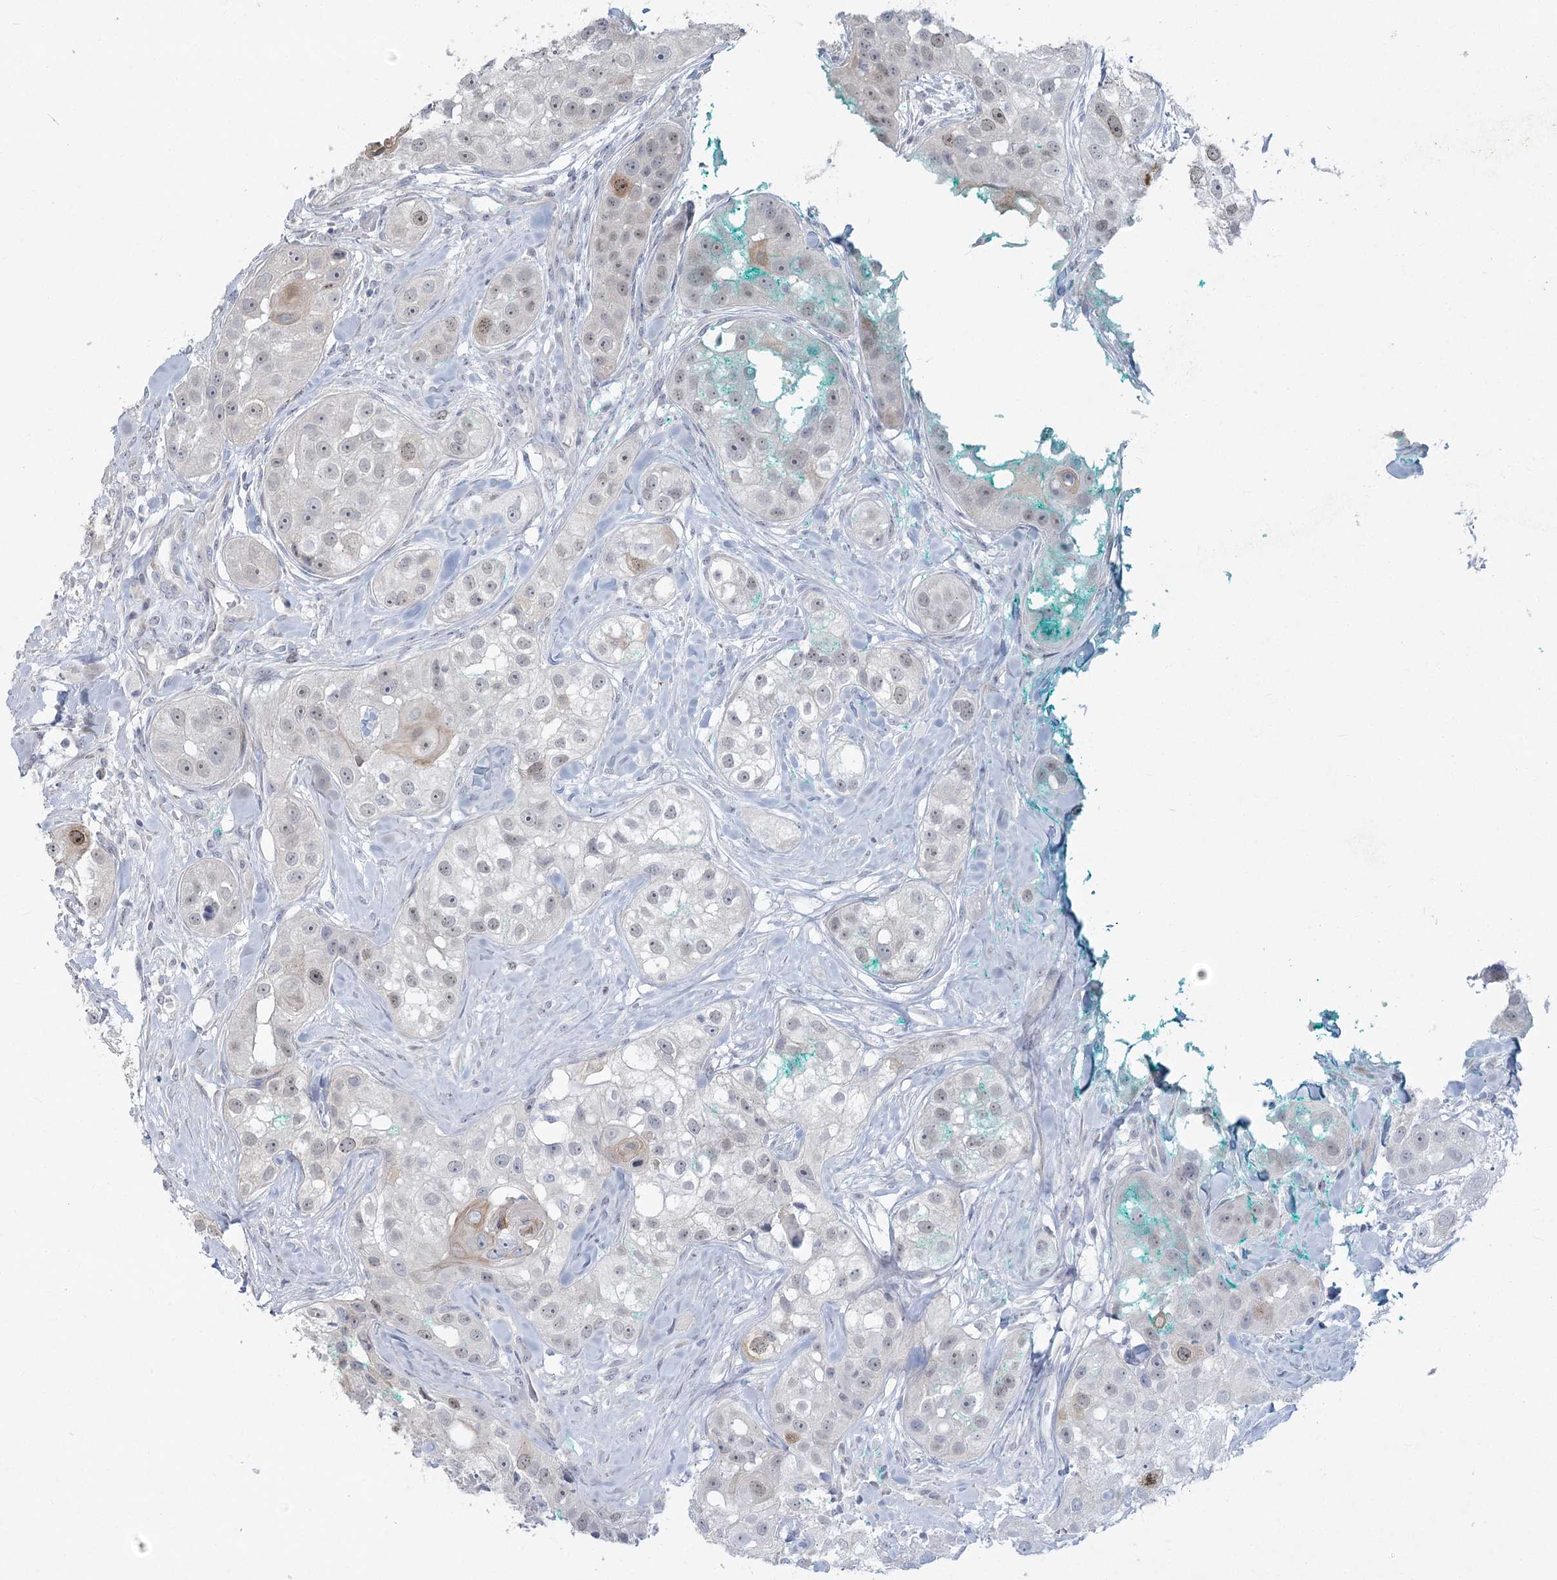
{"staining": {"intensity": "weak", "quantity": "<25%", "location": "cytoplasmic/membranous"}, "tissue": "head and neck cancer", "cell_type": "Tumor cells", "image_type": "cancer", "snomed": [{"axis": "morphology", "description": "Normal tissue, NOS"}, {"axis": "morphology", "description": "Squamous cell carcinoma, NOS"}, {"axis": "topography", "description": "Skeletal muscle"}, {"axis": "topography", "description": "Head-Neck"}], "caption": "High power microscopy histopathology image of an immunohistochemistry (IHC) photomicrograph of head and neck squamous cell carcinoma, revealing no significant staining in tumor cells.", "gene": "ABITRAM", "patient": {"sex": "male", "age": 51}}